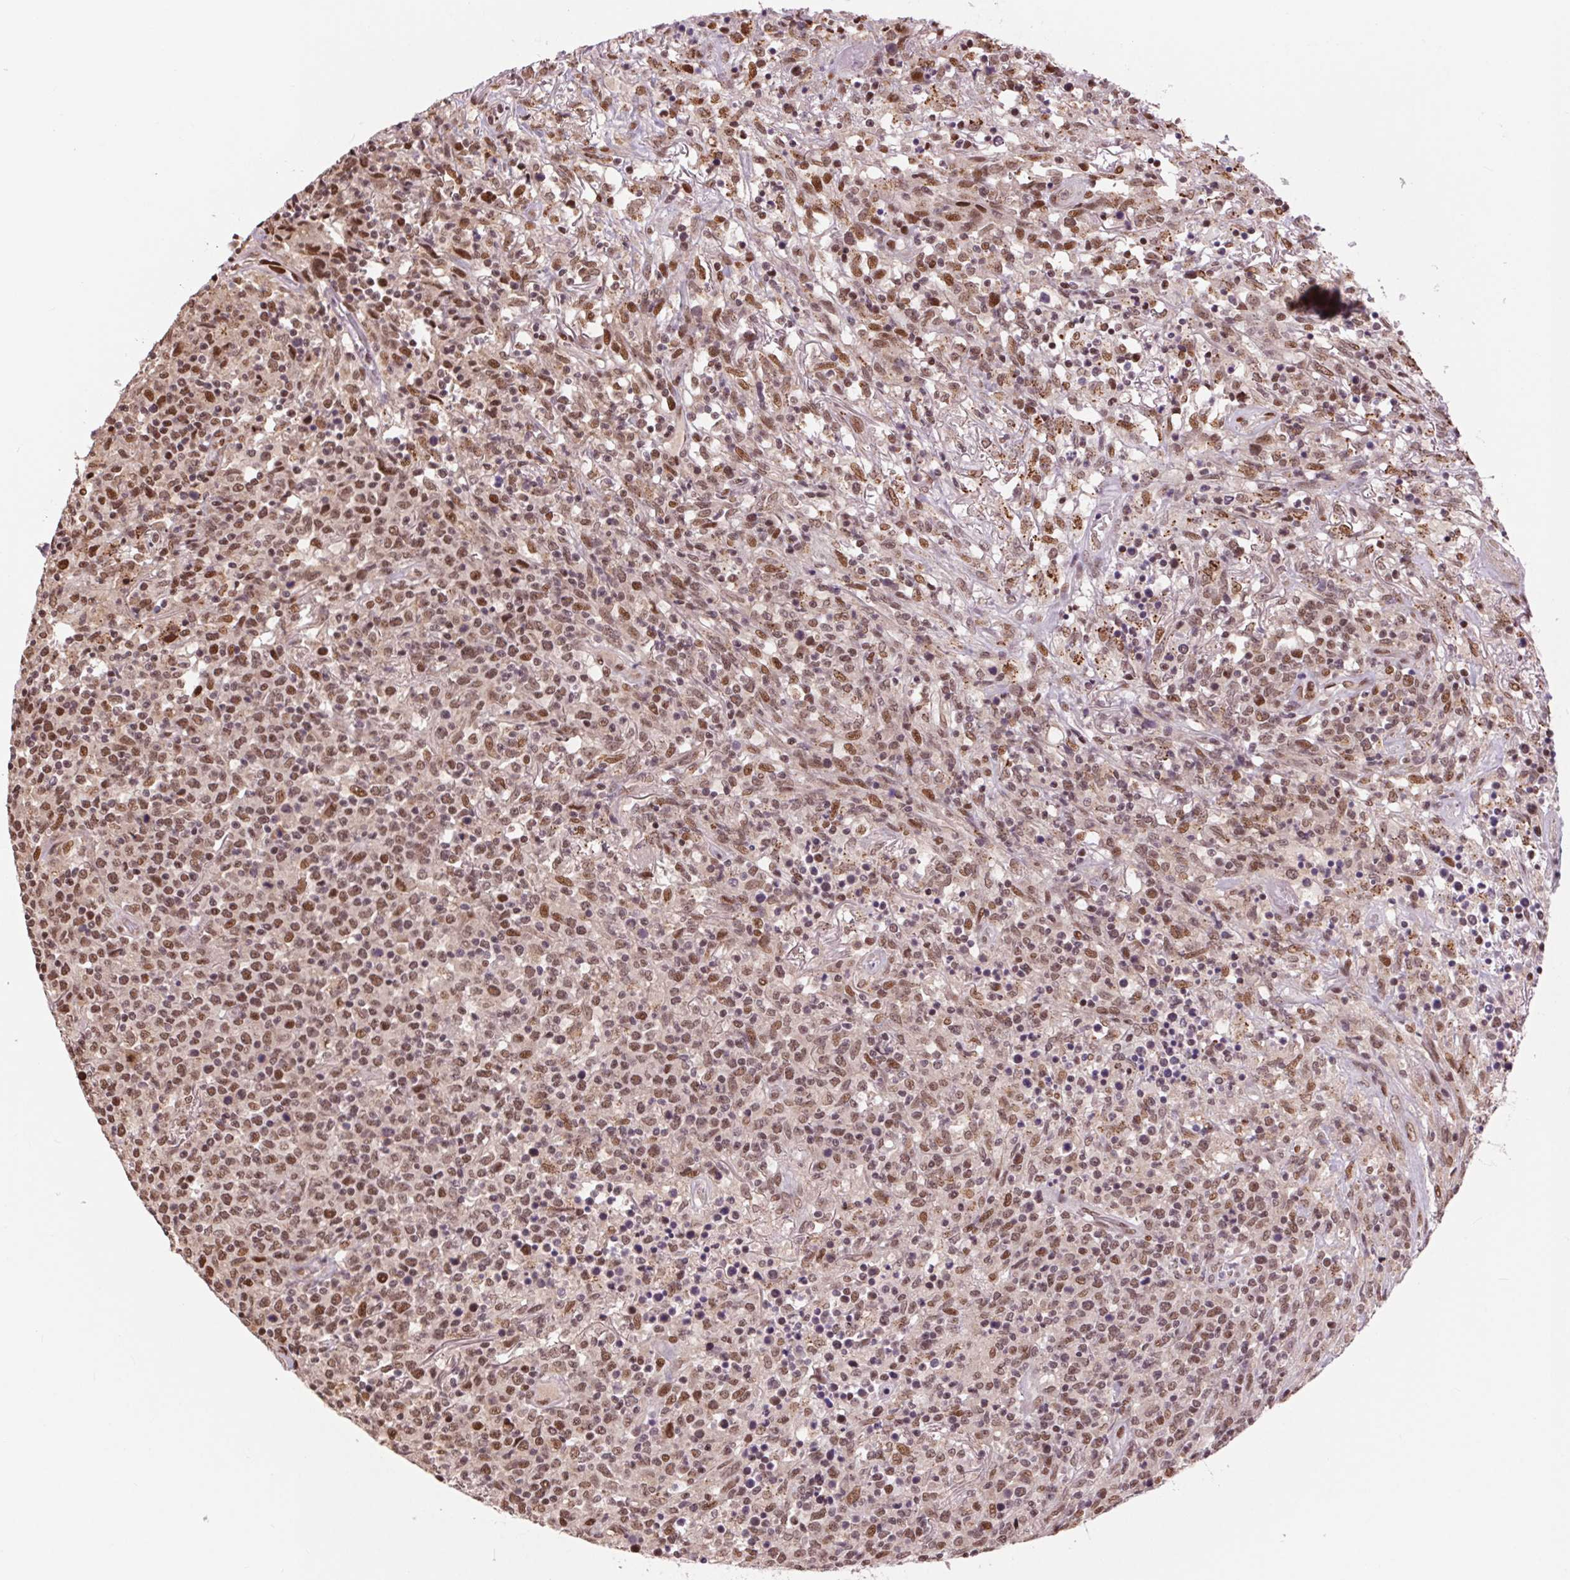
{"staining": {"intensity": "moderate", "quantity": ">75%", "location": "nuclear"}, "tissue": "lymphoma", "cell_type": "Tumor cells", "image_type": "cancer", "snomed": [{"axis": "morphology", "description": "Malignant lymphoma, non-Hodgkin's type, High grade"}, {"axis": "topography", "description": "Lung"}], "caption": "Immunohistochemistry (IHC) photomicrograph of neoplastic tissue: human lymphoma stained using IHC demonstrates medium levels of moderate protein expression localized specifically in the nuclear of tumor cells, appearing as a nuclear brown color.", "gene": "RAD23A", "patient": {"sex": "male", "age": 79}}